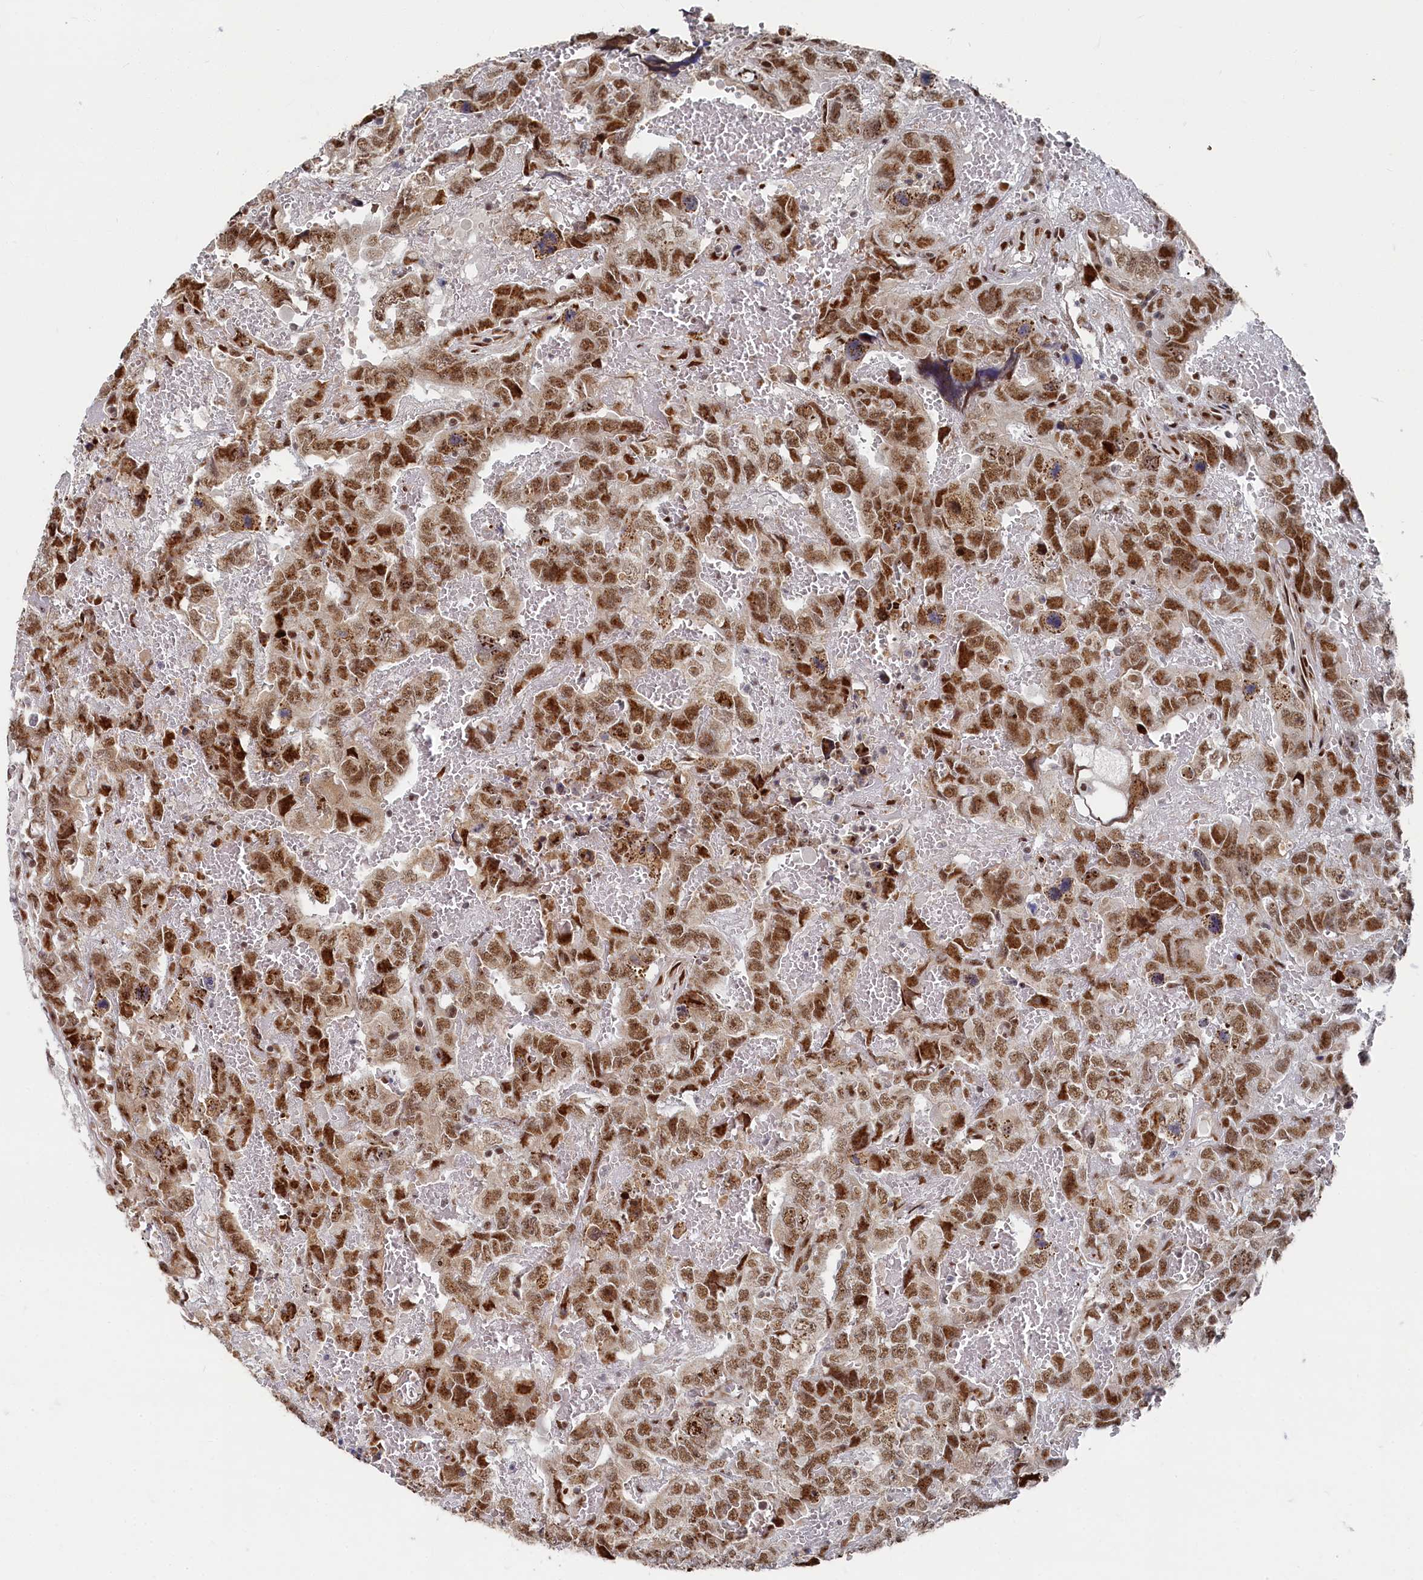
{"staining": {"intensity": "moderate", "quantity": ">75%", "location": "nuclear"}, "tissue": "testis cancer", "cell_type": "Tumor cells", "image_type": "cancer", "snomed": [{"axis": "morphology", "description": "Carcinoma, Embryonal, NOS"}, {"axis": "topography", "description": "Testis"}], "caption": "Immunohistochemical staining of testis cancer demonstrates medium levels of moderate nuclear expression in approximately >75% of tumor cells.", "gene": "BUB3", "patient": {"sex": "male", "age": 45}}